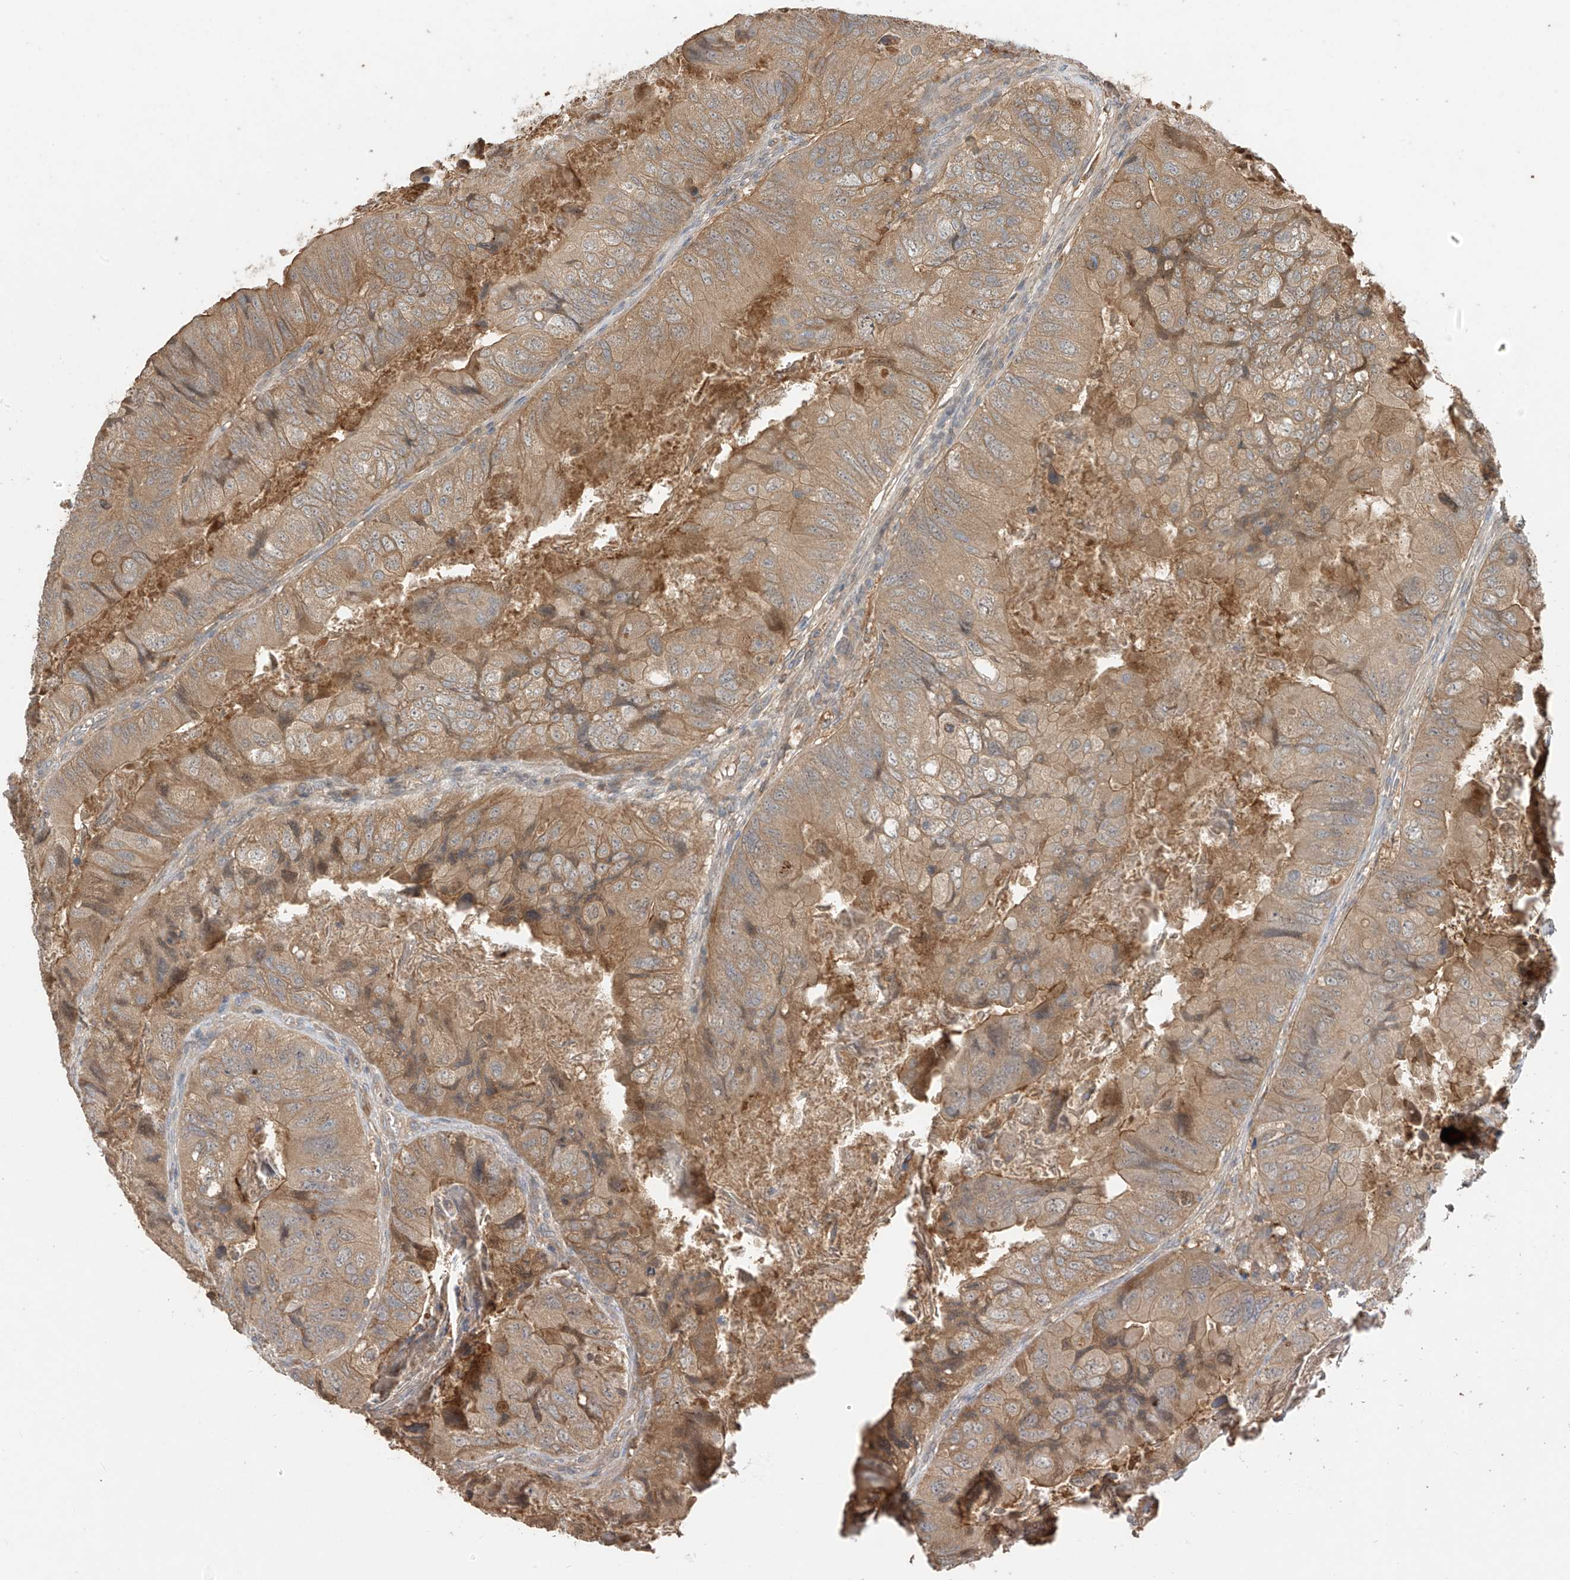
{"staining": {"intensity": "moderate", "quantity": ">75%", "location": "cytoplasmic/membranous"}, "tissue": "colorectal cancer", "cell_type": "Tumor cells", "image_type": "cancer", "snomed": [{"axis": "morphology", "description": "Adenocarcinoma, NOS"}, {"axis": "topography", "description": "Rectum"}], "caption": "Human colorectal adenocarcinoma stained with a protein marker reveals moderate staining in tumor cells.", "gene": "CACNA2D4", "patient": {"sex": "male", "age": 63}}